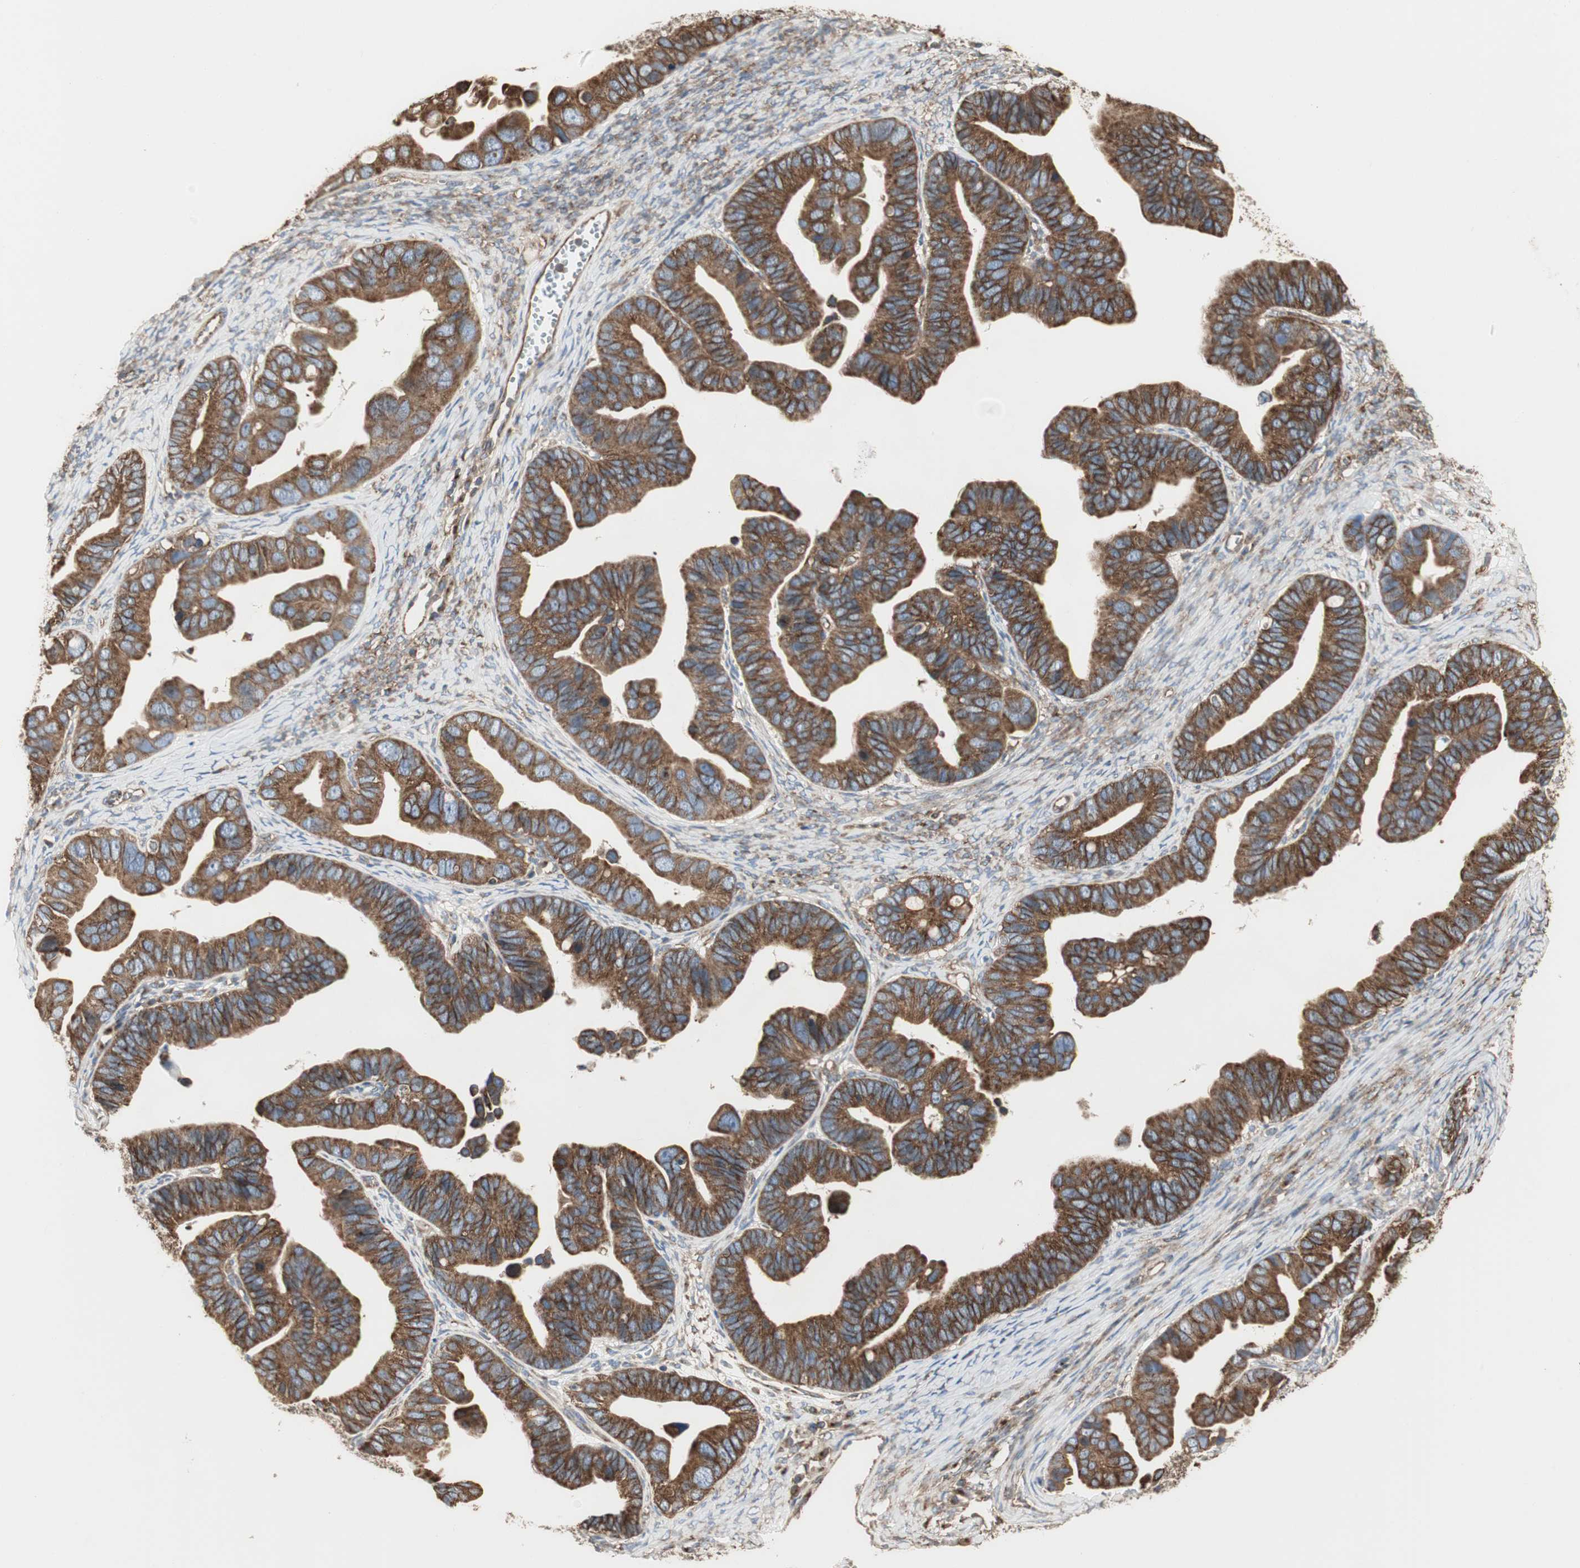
{"staining": {"intensity": "strong", "quantity": ">75%", "location": "cytoplasmic/membranous"}, "tissue": "ovarian cancer", "cell_type": "Tumor cells", "image_type": "cancer", "snomed": [{"axis": "morphology", "description": "Cystadenocarcinoma, serous, NOS"}, {"axis": "topography", "description": "Ovary"}], "caption": "Strong cytoplasmic/membranous positivity for a protein is seen in about >75% of tumor cells of ovarian cancer (serous cystadenocarcinoma) using immunohistochemistry.", "gene": "H6PD", "patient": {"sex": "female", "age": 56}}